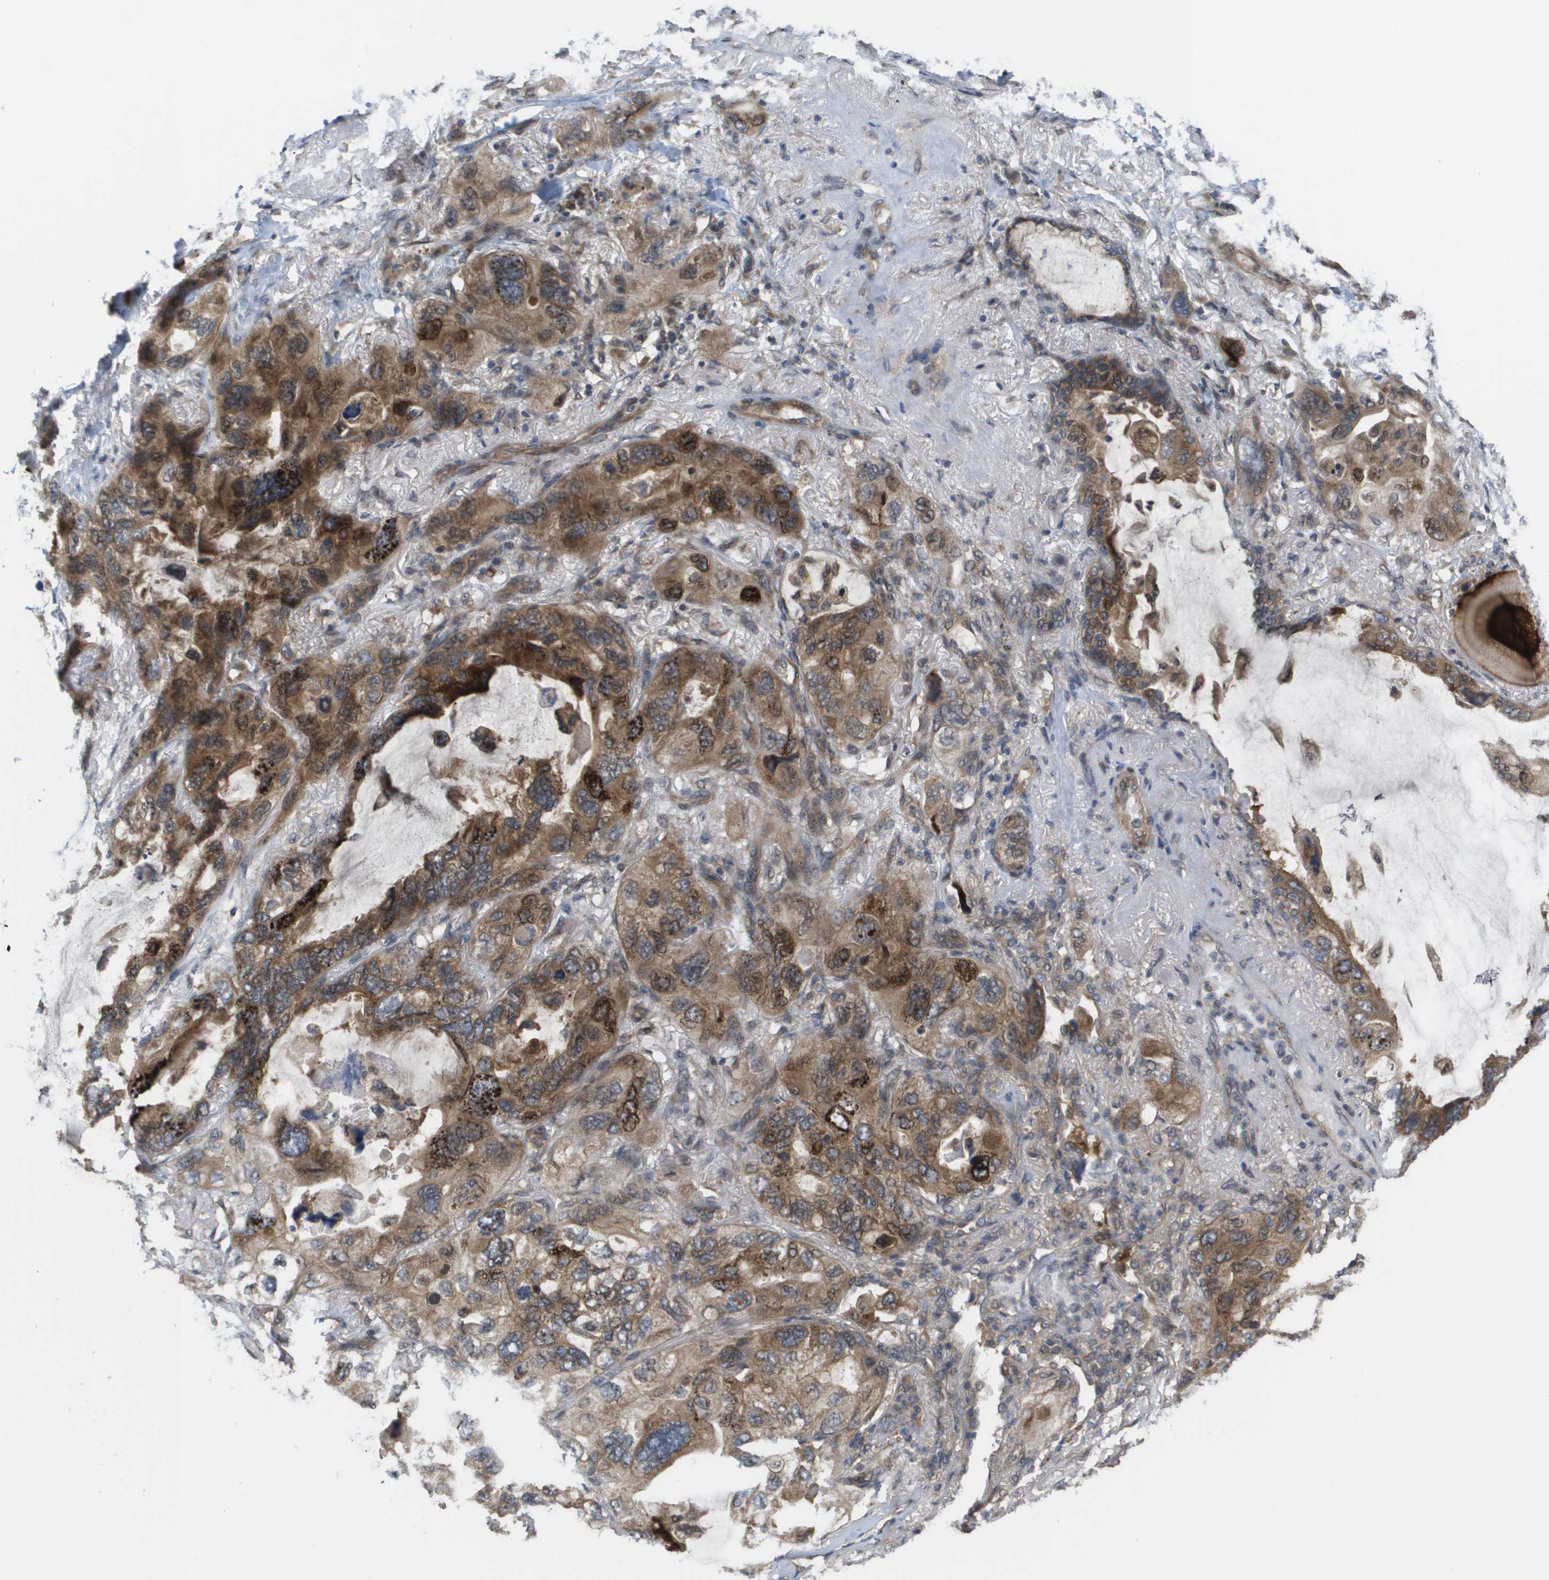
{"staining": {"intensity": "moderate", "quantity": ">75%", "location": "cytoplasmic/membranous,nuclear"}, "tissue": "lung cancer", "cell_type": "Tumor cells", "image_type": "cancer", "snomed": [{"axis": "morphology", "description": "Squamous cell carcinoma, NOS"}, {"axis": "topography", "description": "Lung"}], "caption": "A photomicrograph of human lung cancer (squamous cell carcinoma) stained for a protein reveals moderate cytoplasmic/membranous and nuclear brown staining in tumor cells.", "gene": "CTPS2", "patient": {"sex": "female", "age": 73}}